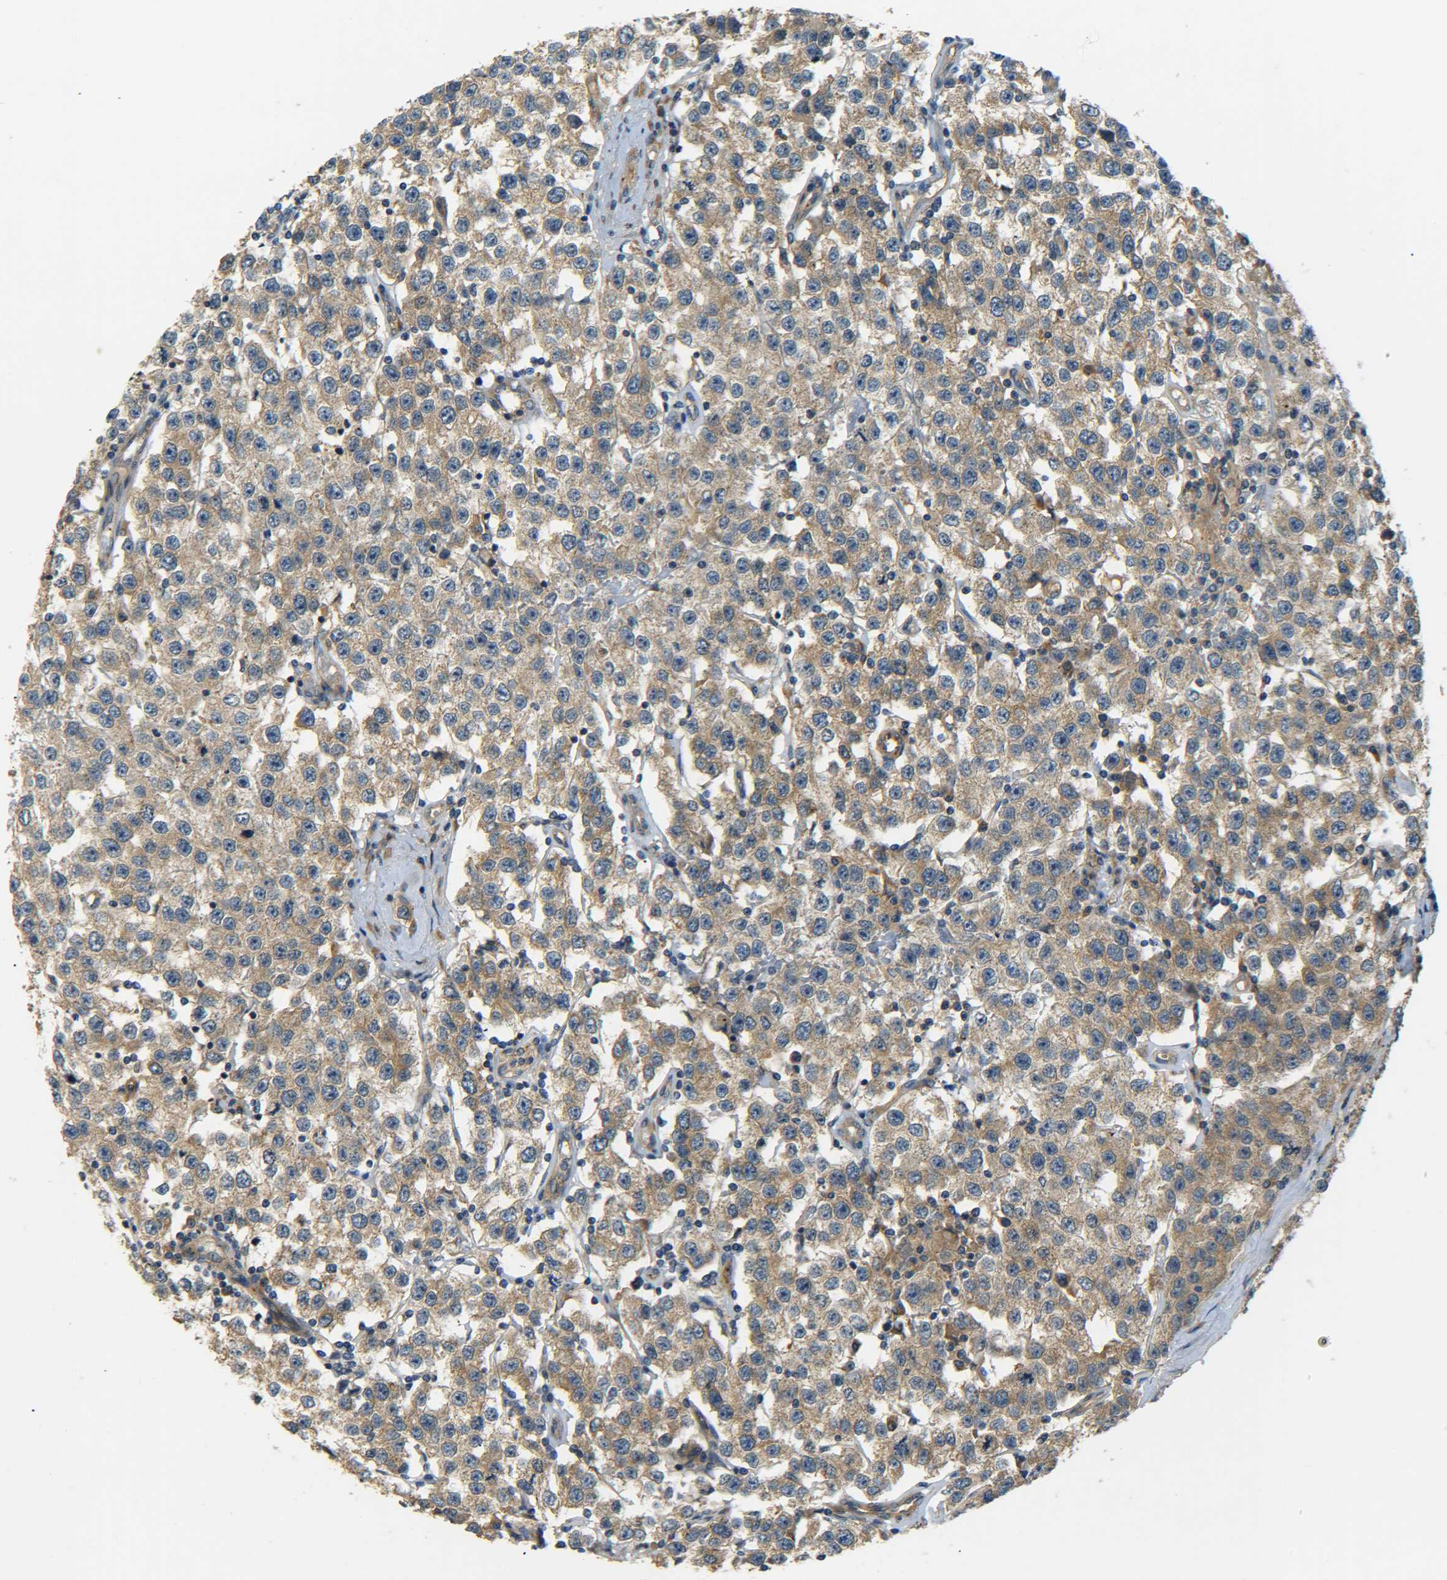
{"staining": {"intensity": "moderate", "quantity": ">75%", "location": "cytoplasmic/membranous"}, "tissue": "testis cancer", "cell_type": "Tumor cells", "image_type": "cancer", "snomed": [{"axis": "morphology", "description": "Seminoma, NOS"}, {"axis": "topography", "description": "Testis"}], "caption": "IHC of testis seminoma displays medium levels of moderate cytoplasmic/membranous expression in approximately >75% of tumor cells.", "gene": "LRCH3", "patient": {"sex": "male", "age": 52}}